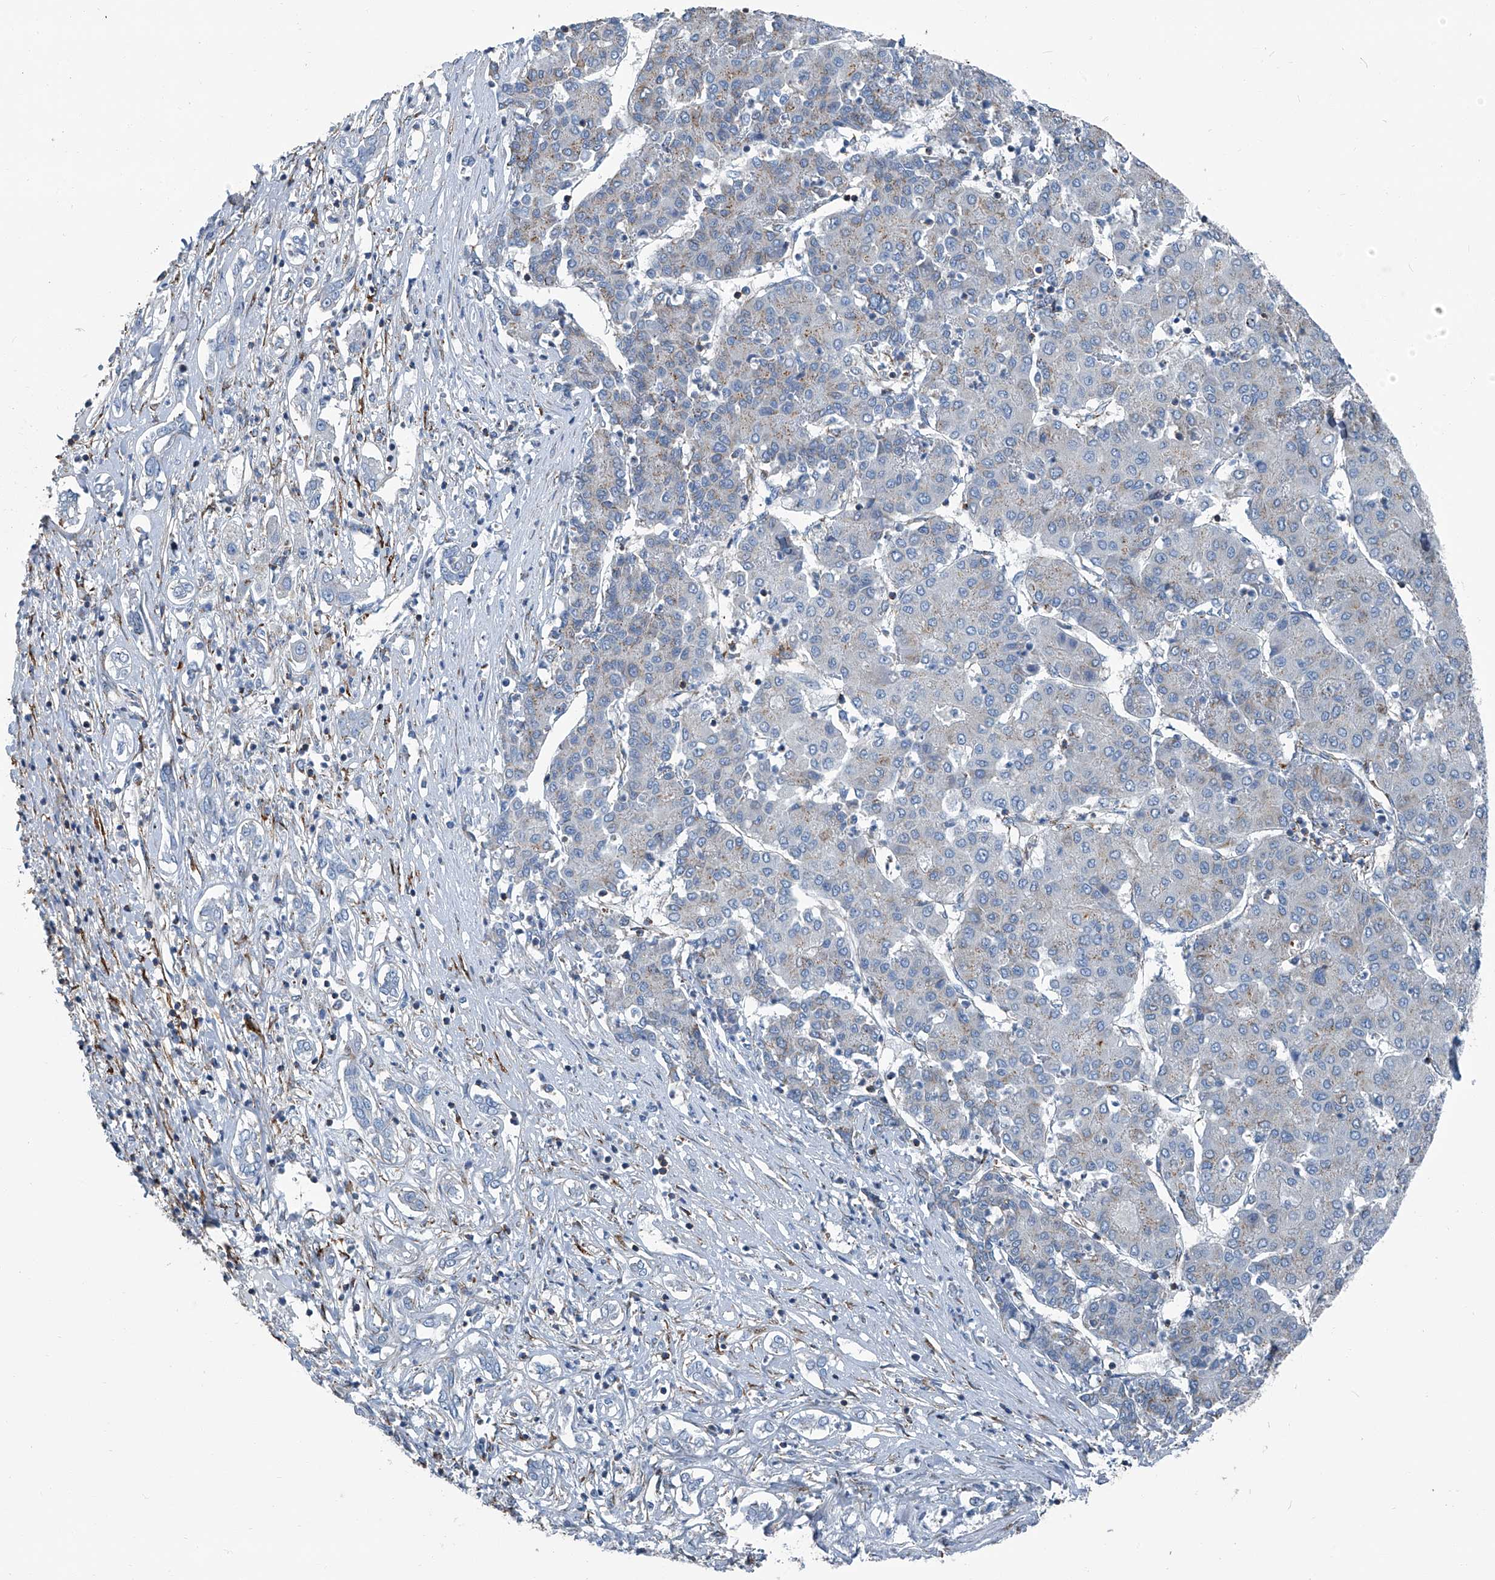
{"staining": {"intensity": "negative", "quantity": "none", "location": "none"}, "tissue": "liver cancer", "cell_type": "Tumor cells", "image_type": "cancer", "snomed": [{"axis": "morphology", "description": "Carcinoma, Hepatocellular, NOS"}, {"axis": "topography", "description": "Liver"}], "caption": "IHC of human liver cancer (hepatocellular carcinoma) displays no positivity in tumor cells.", "gene": "SEPTIN7", "patient": {"sex": "male", "age": 65}}